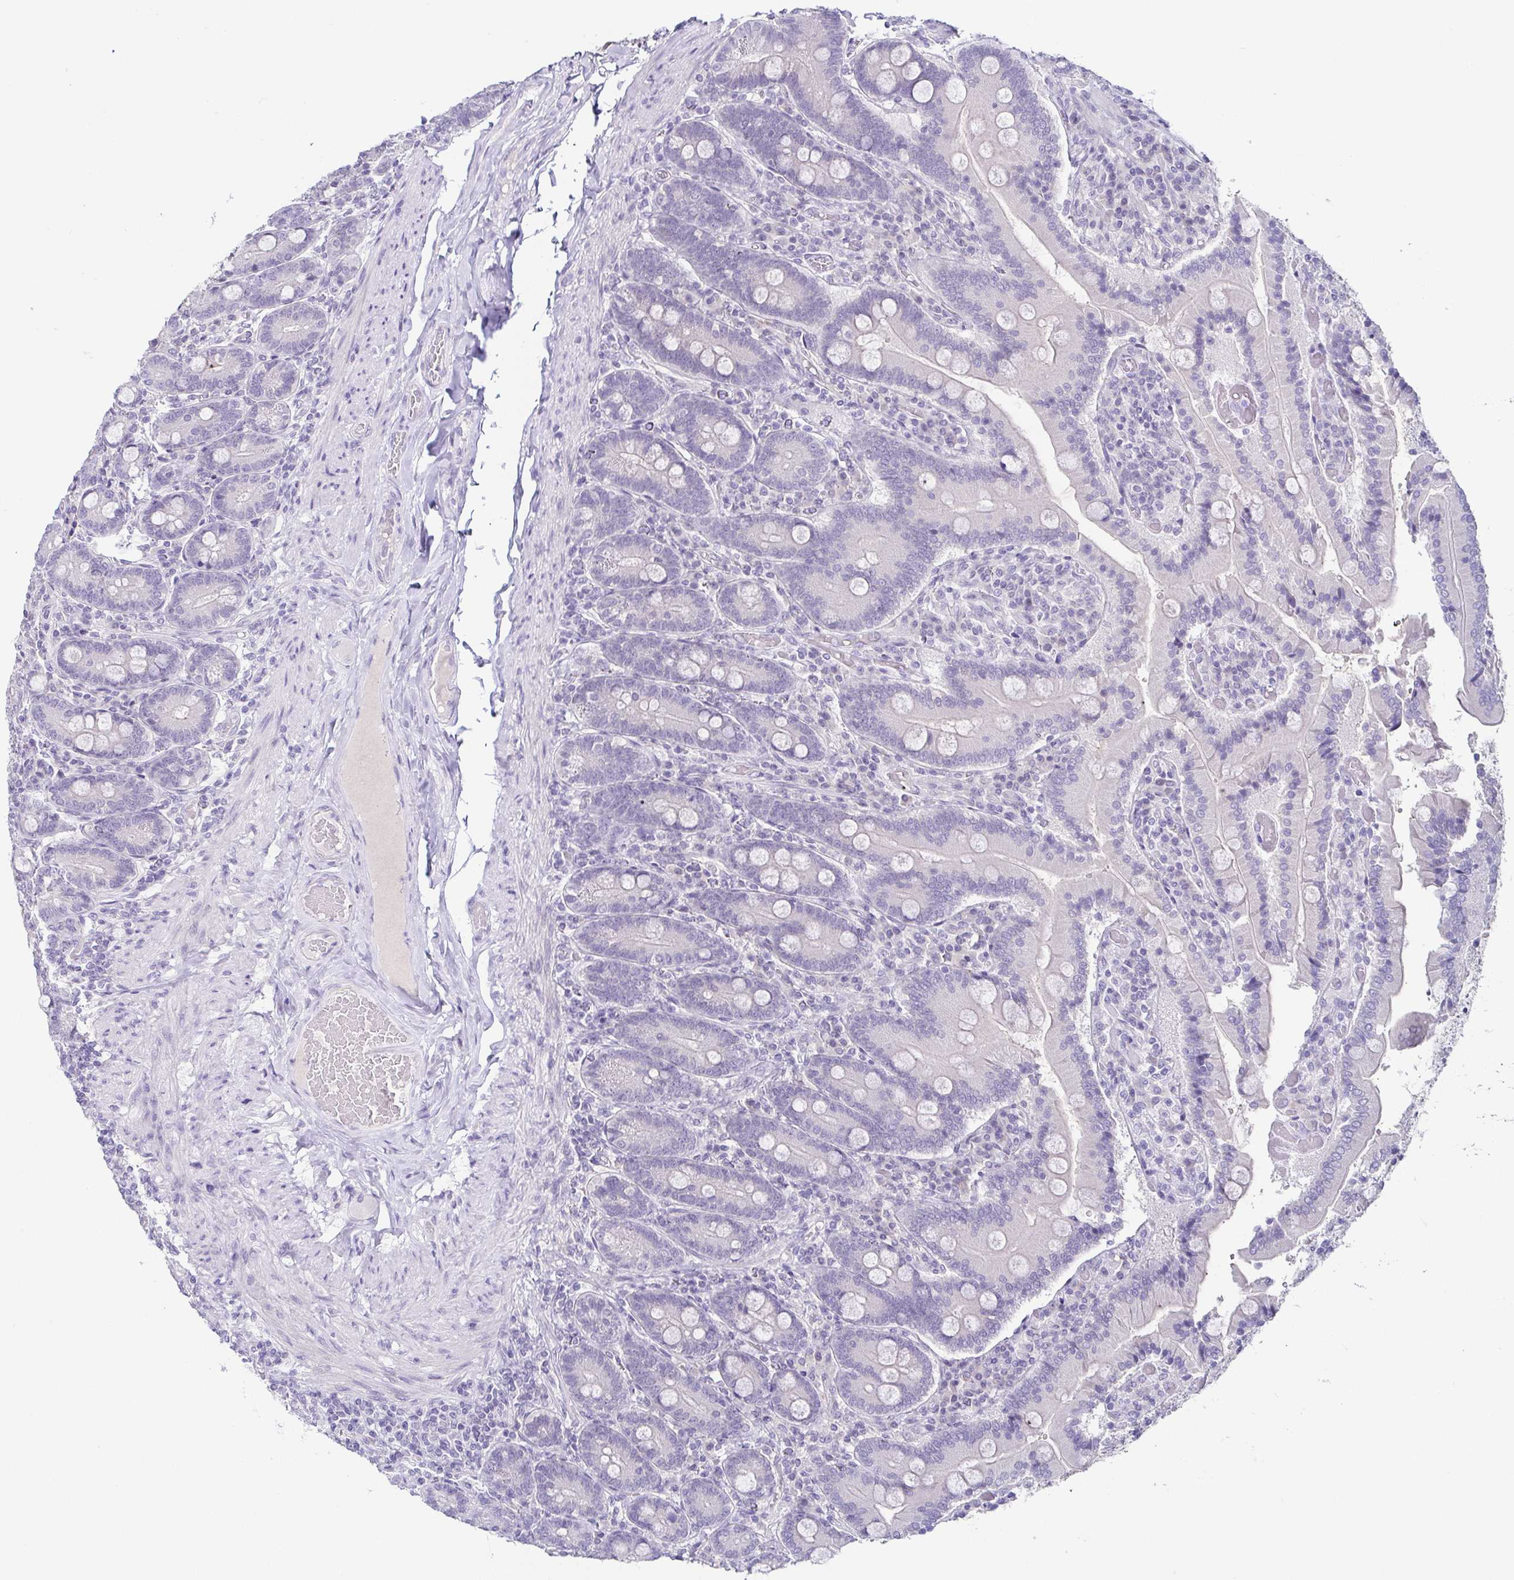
{"staining": {"intensity": "negative", "quantity": "none", "location": "none"}, "tissue": "duodenum", "cell_type": "Glandular cells", "image_type": "normal", "snomed": [{"axis": "morphology", "description": "Normal tissue, NOS"}, {"axis": "topography", "description": "Duodenum"}], "caption": "This image is of normal duodenum stained with immunohistochemistry (IHC) to label a protein in brown with the nuclei are counter-stained blue. There is no expression in glandular cells.", "gene": "TP73", "patient": {"sex": "female", "age": 62}}